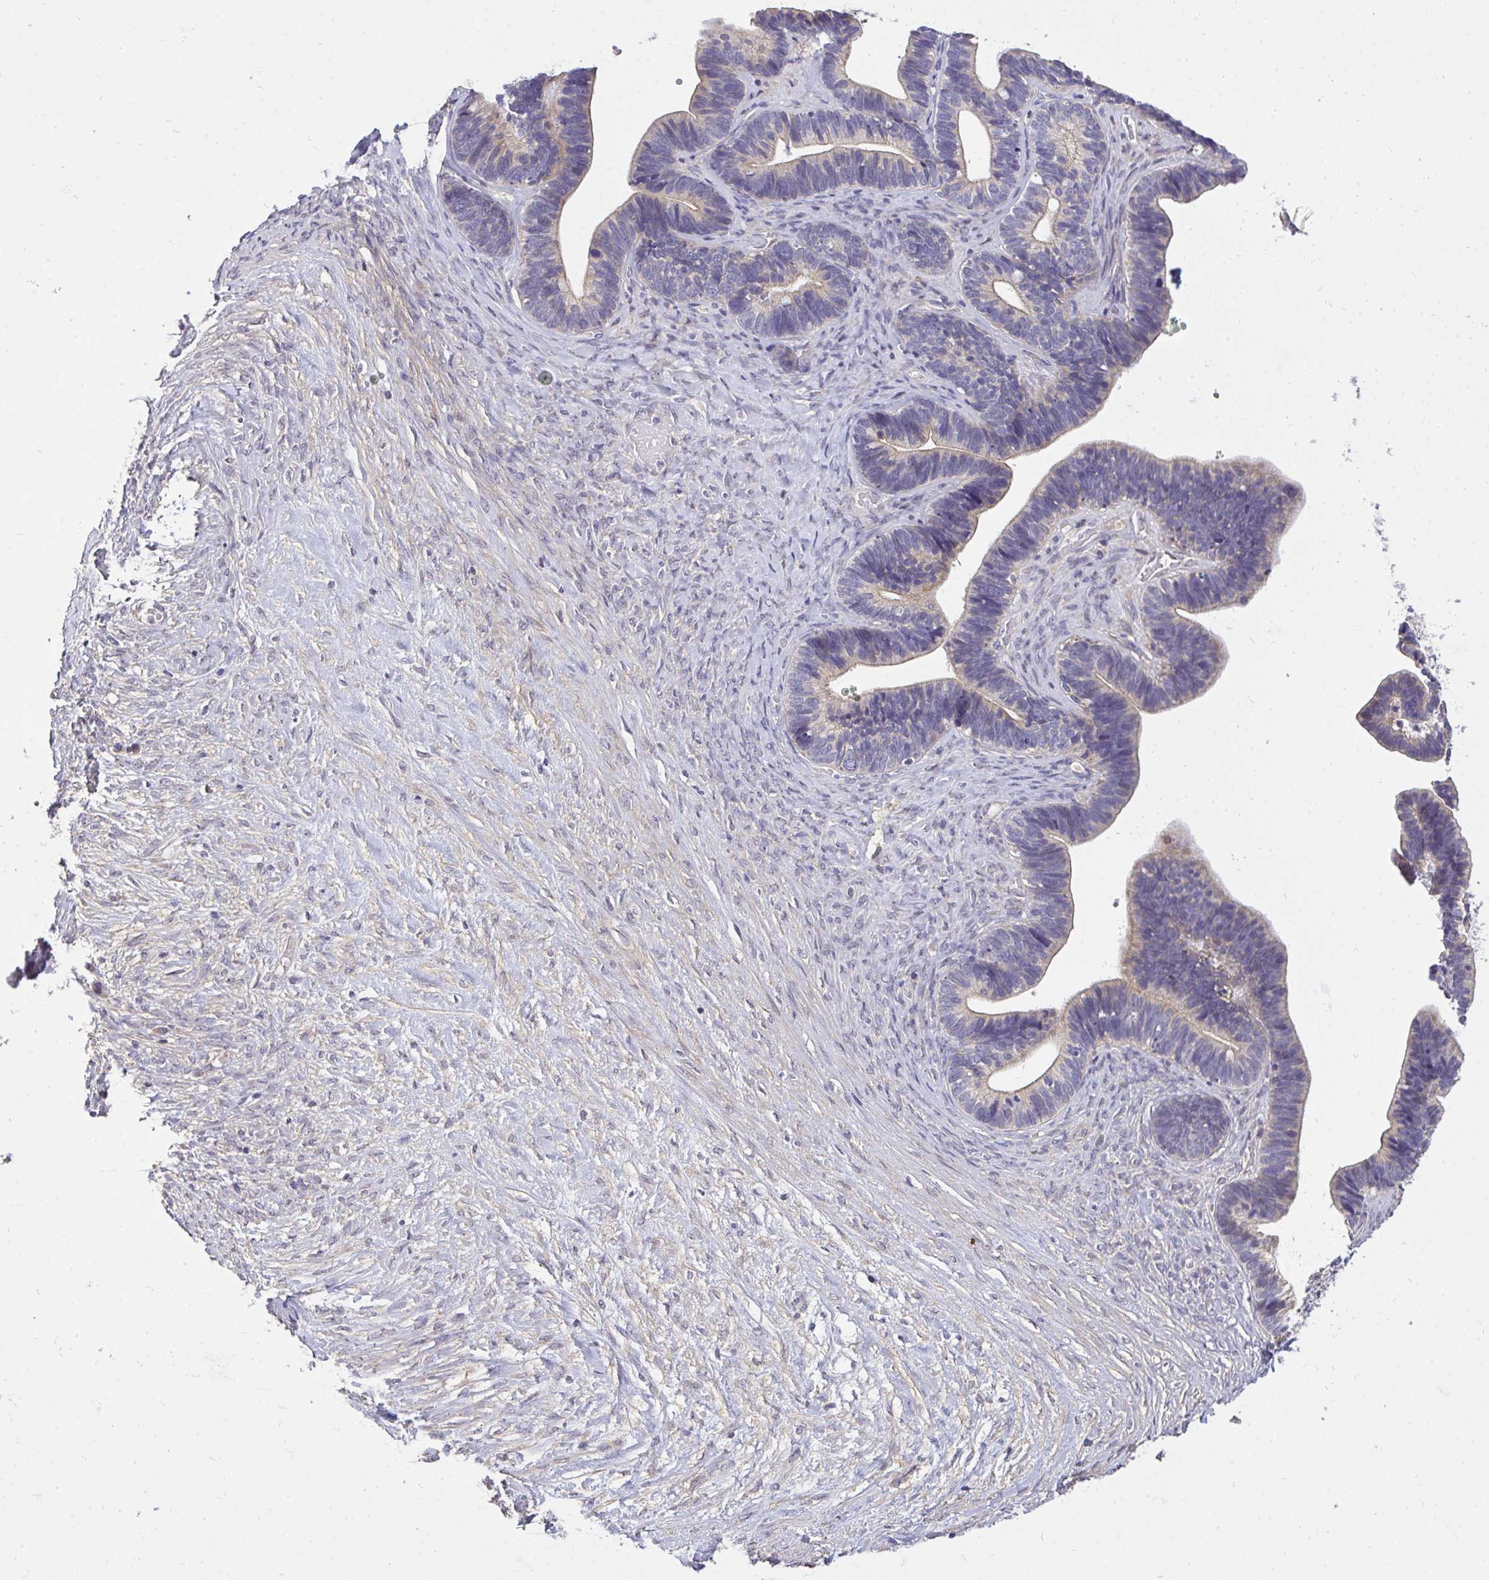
{"staining": {"intensity": "weak", "quantity": "25%-75%", "location": "cytoplasmic/membranous"}, "tissue": "ovarian cancer", "cell_type": "Tumor cells", "image_type": "cancer", "snomed": [{"axis": "morphology", "description": "Cystadenocarcinoma, serous, NOS"}, {"axis": "topography", "description": "Ovary"}], "caption": "A low amount of weak cytoplasmic/membranous positivity is identified in approximately 25%-75% of tumor cells in ovarian cancer (serous cystadenocarcinoma) tissue.", "gene": "C19orf54", "patient": {"sex": "female", "age": 56}}